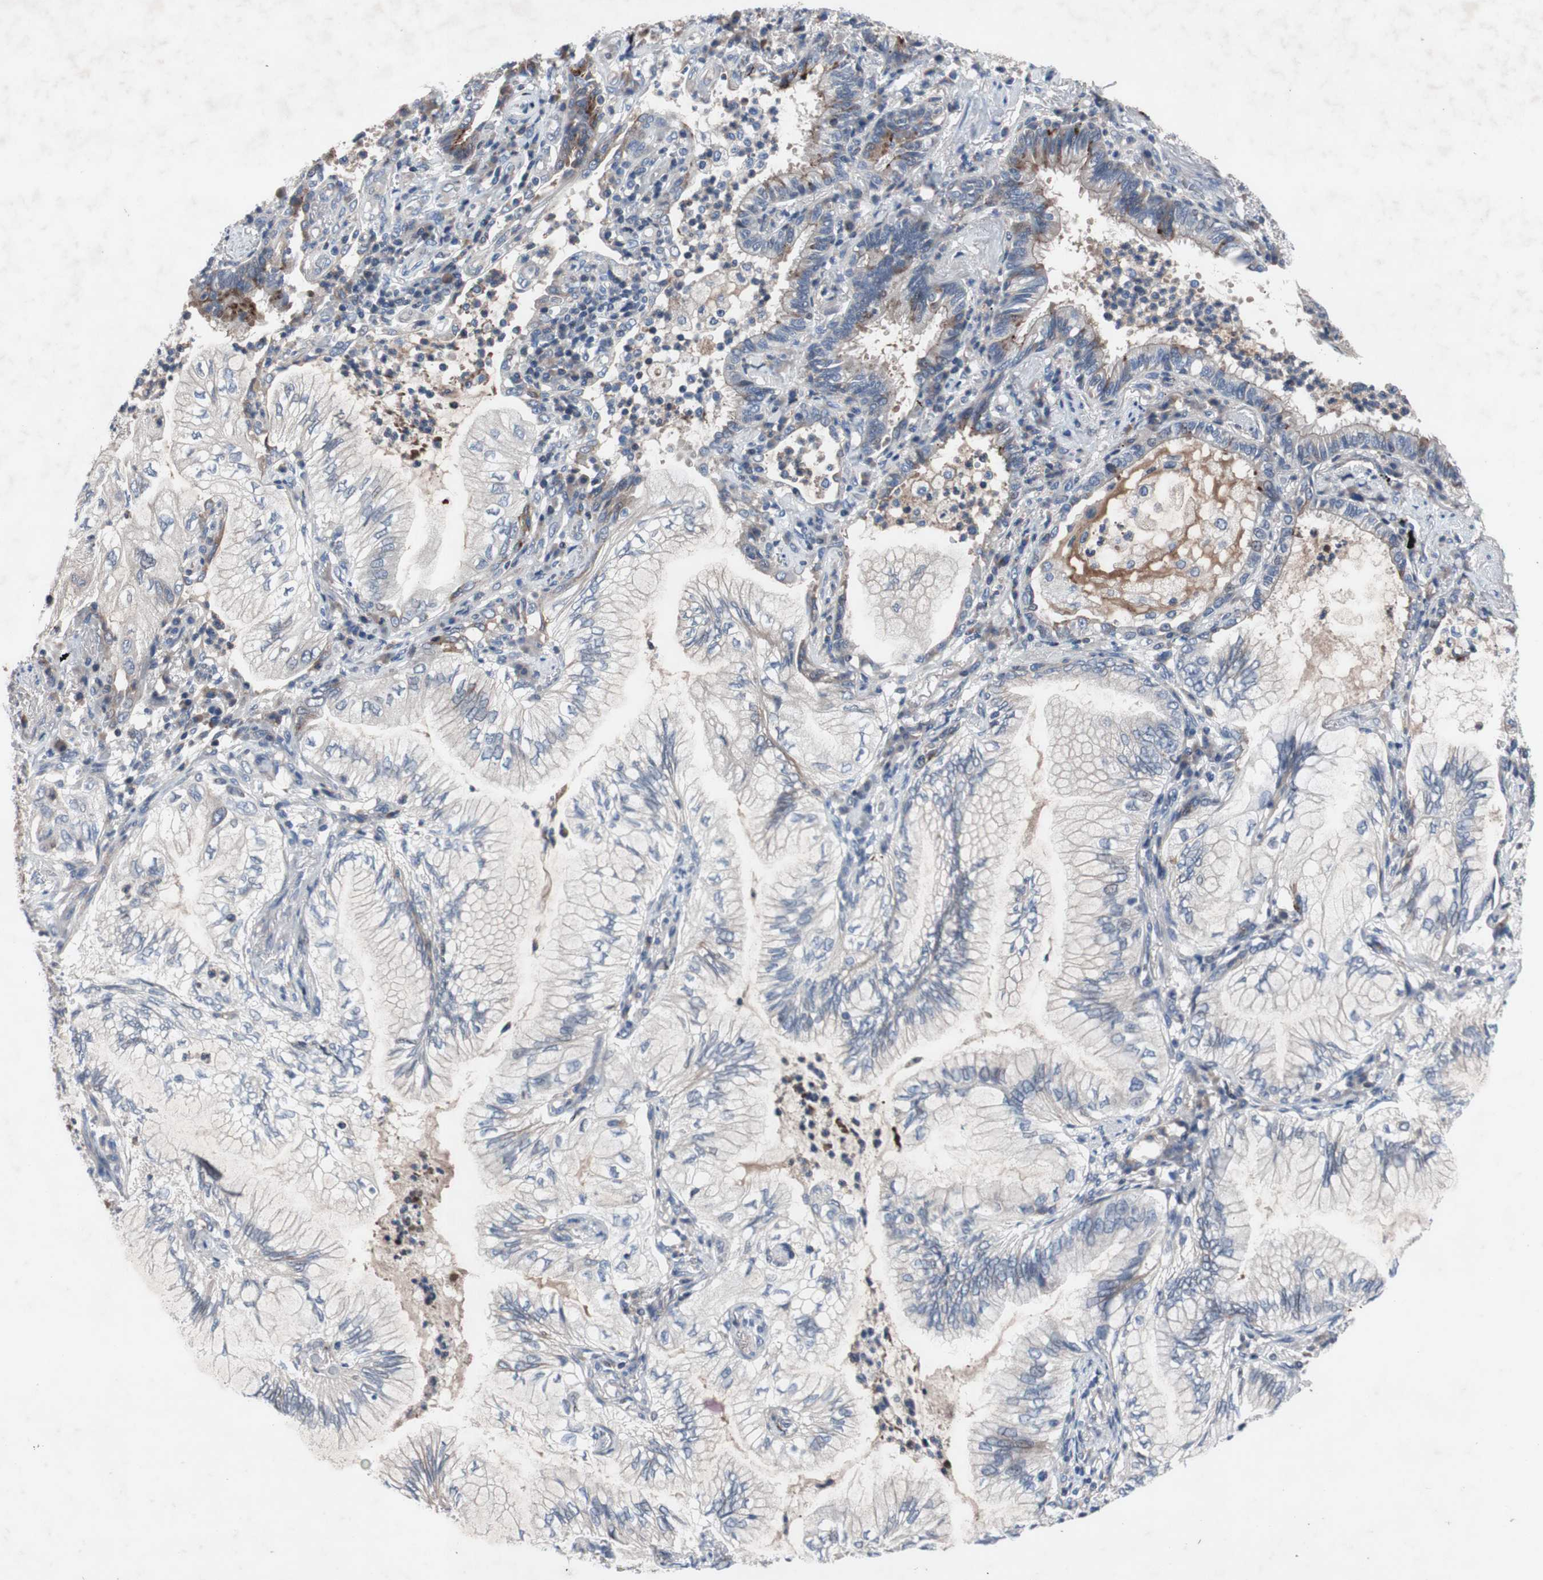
{"staining": {"intensity": "negative", "quantity": "none", "location": "none"}, "tissue": "lung cancer", "cell_type": "Tumor cells", "image_type": "cancer", "snomed": [{"axis": "morphology", "description": "Normal tissue, NOS"}, {"axis": "morphology", "description": "Adenocarcinoma, NOS"}, {"axis": "topography", "description": "Bronchus"}, {"axis": "topography", "description": "Lung"}], "caption": "This is an IHC photomicrograph of human lung cancer (adenocarcinoma). There is no staining in tumor cells.", "gene": "MUTYH", "patient": {"sex": "female", "age": 70}}